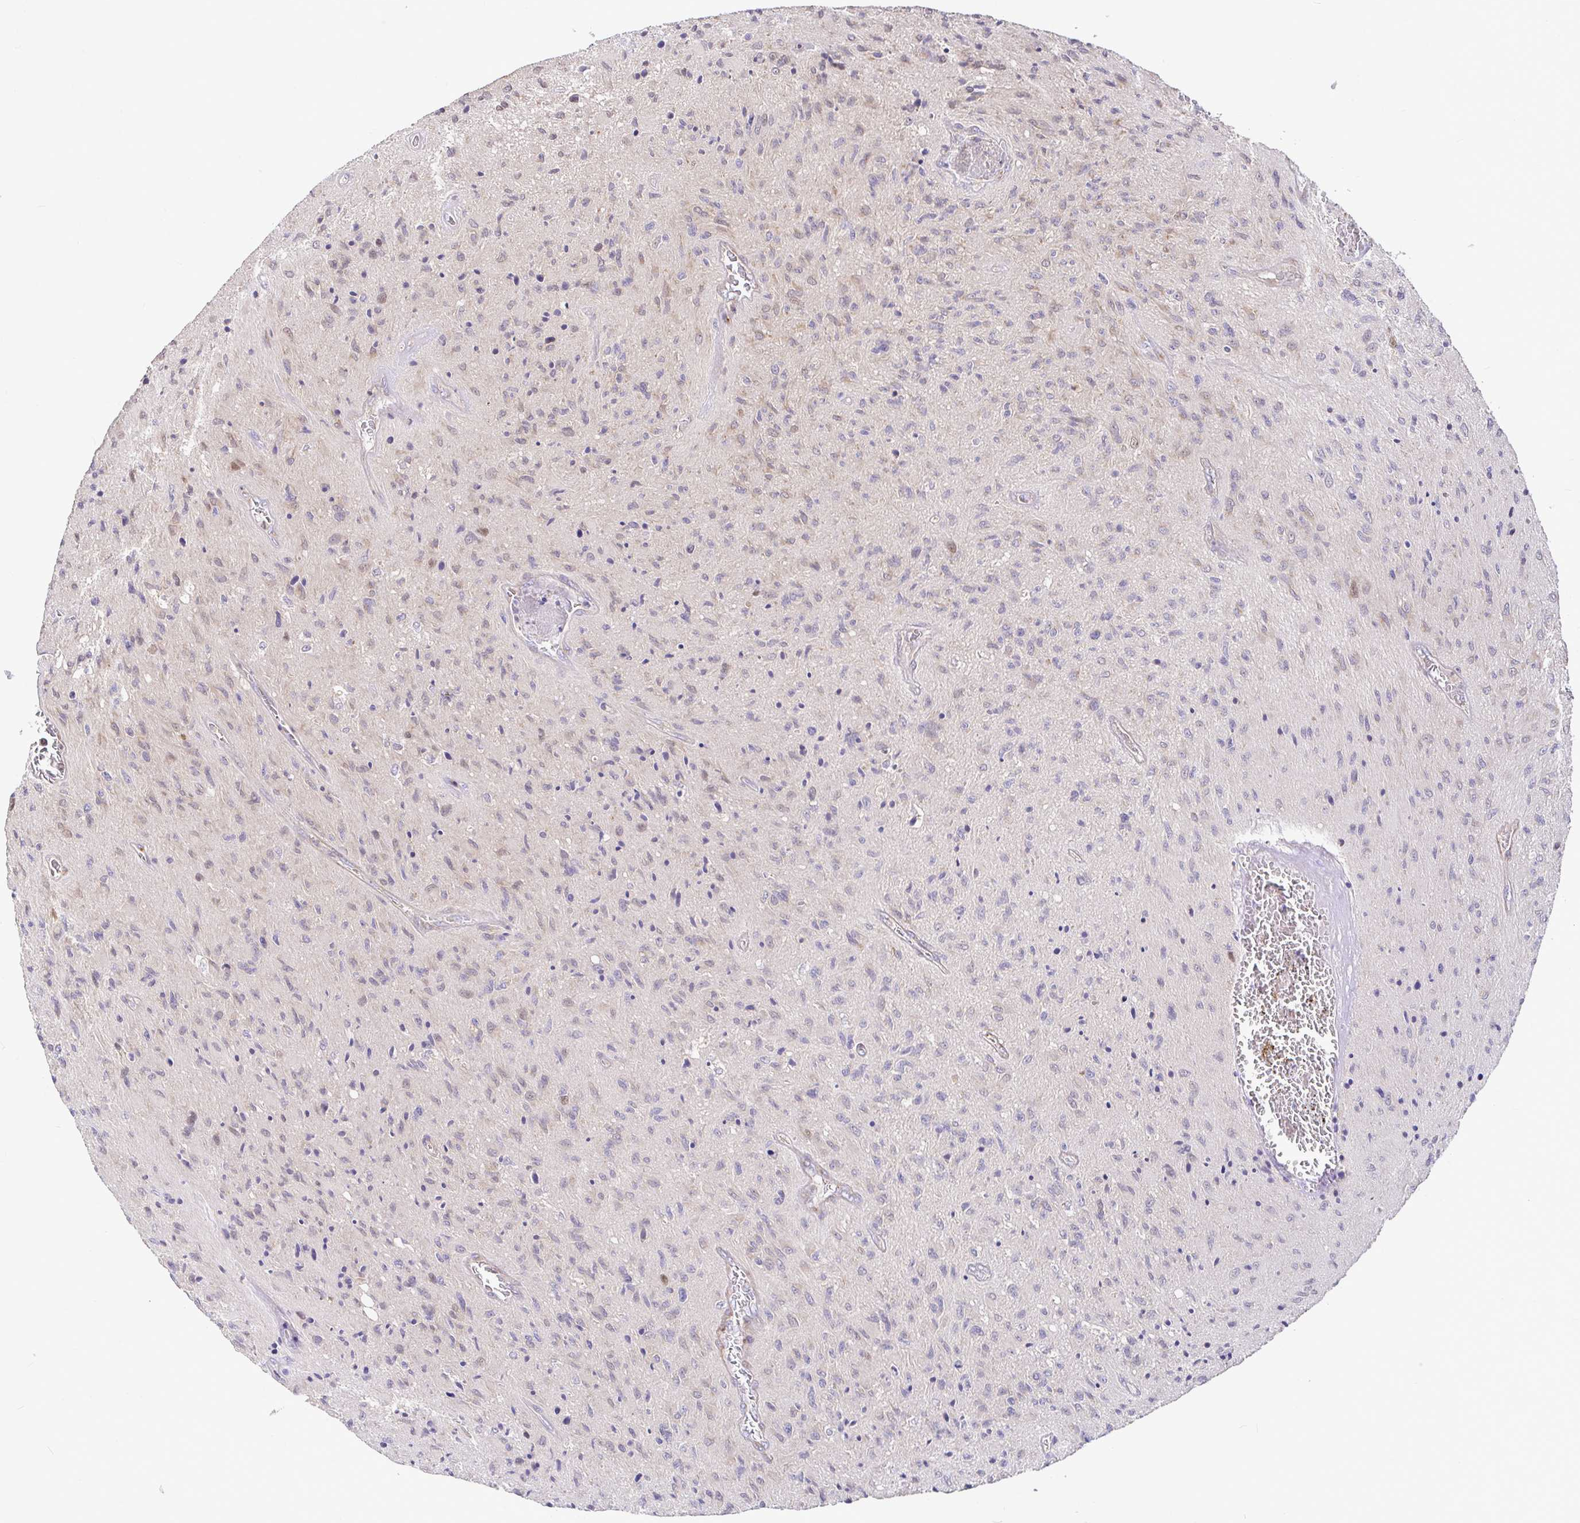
{"staining": {"intensity": "weak", "quantity": "<25%", "location": "nuclear"}, "tissue": "glioma", "cell_type": "Tumor cells", "image_type": "cancer", "snomed": [{"axis": "morphology", "description": "Glioma, malignant, High grade"}, {"axis": "topography", "description": "Brain"}], "caption": "Protein analysis of malignant high-grade glioma displays no significant expression in tumor cells.", "gene": "ELP1", "patient": {"sex": "male", "age": 54}}